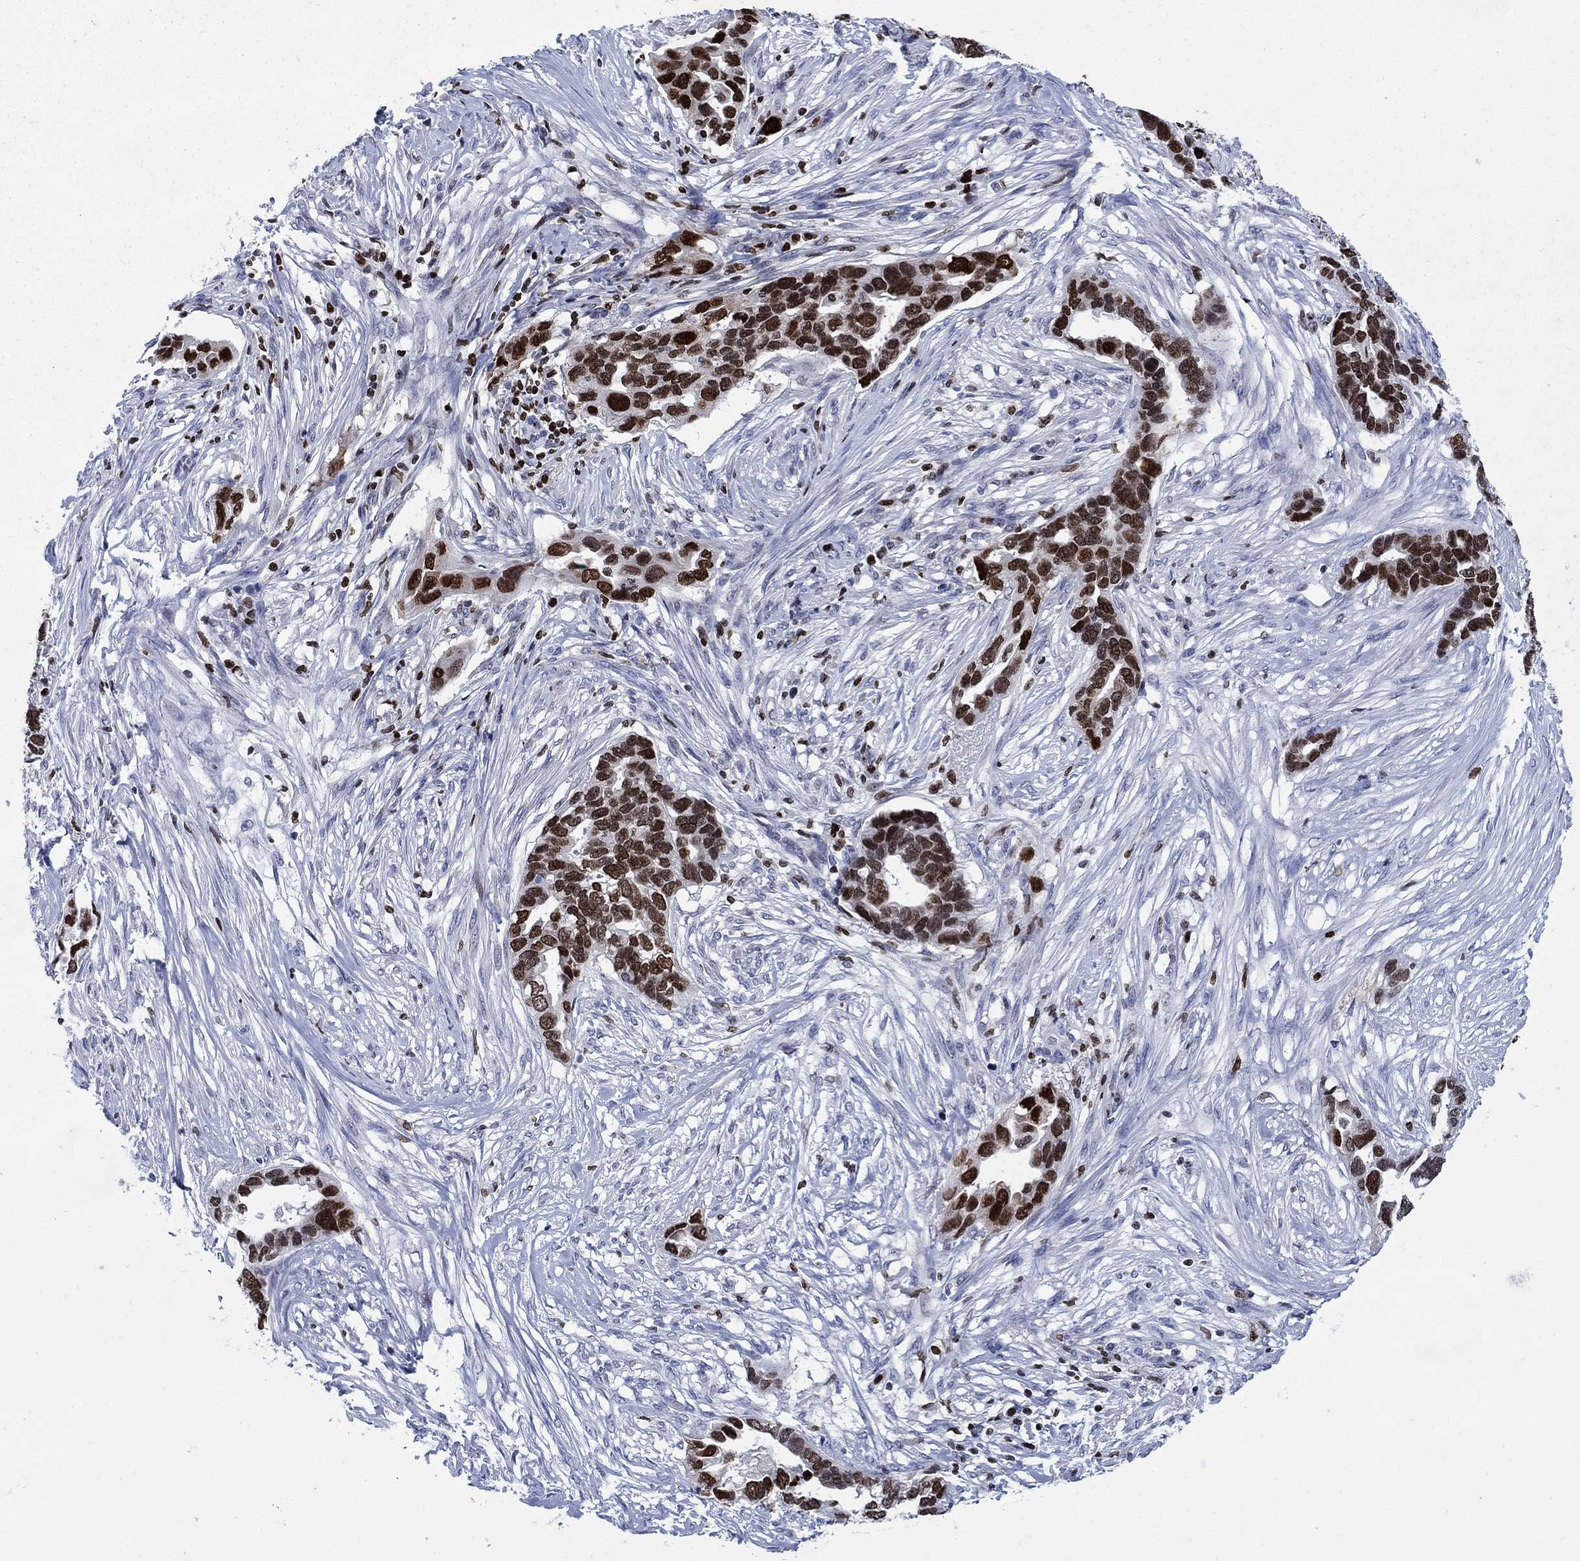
{"staining": {"intensity": "strong", "quantity": "25%-75%", "location": "nuclear"}, "tissue": "ovarian cancer", "cell_type": "Tumor cells", "image_type": "cancer", "snomed": [{"axis": "morphology", "description": "Cystadenocarcinoma, serous, NOS"}, {"axis": "topography", "description": "Ovary"}], "caption": "This micrograph displays serous cystadenocarcinoma (ovarian) stained with immunohistochemistry to label a protein in brown. The nuclear of tumor cells show strong positivity for the protein. Nuclei are counter-stained blue.", "gene": "HMGA1", "patient": {"sex": "female", "age": 54}}